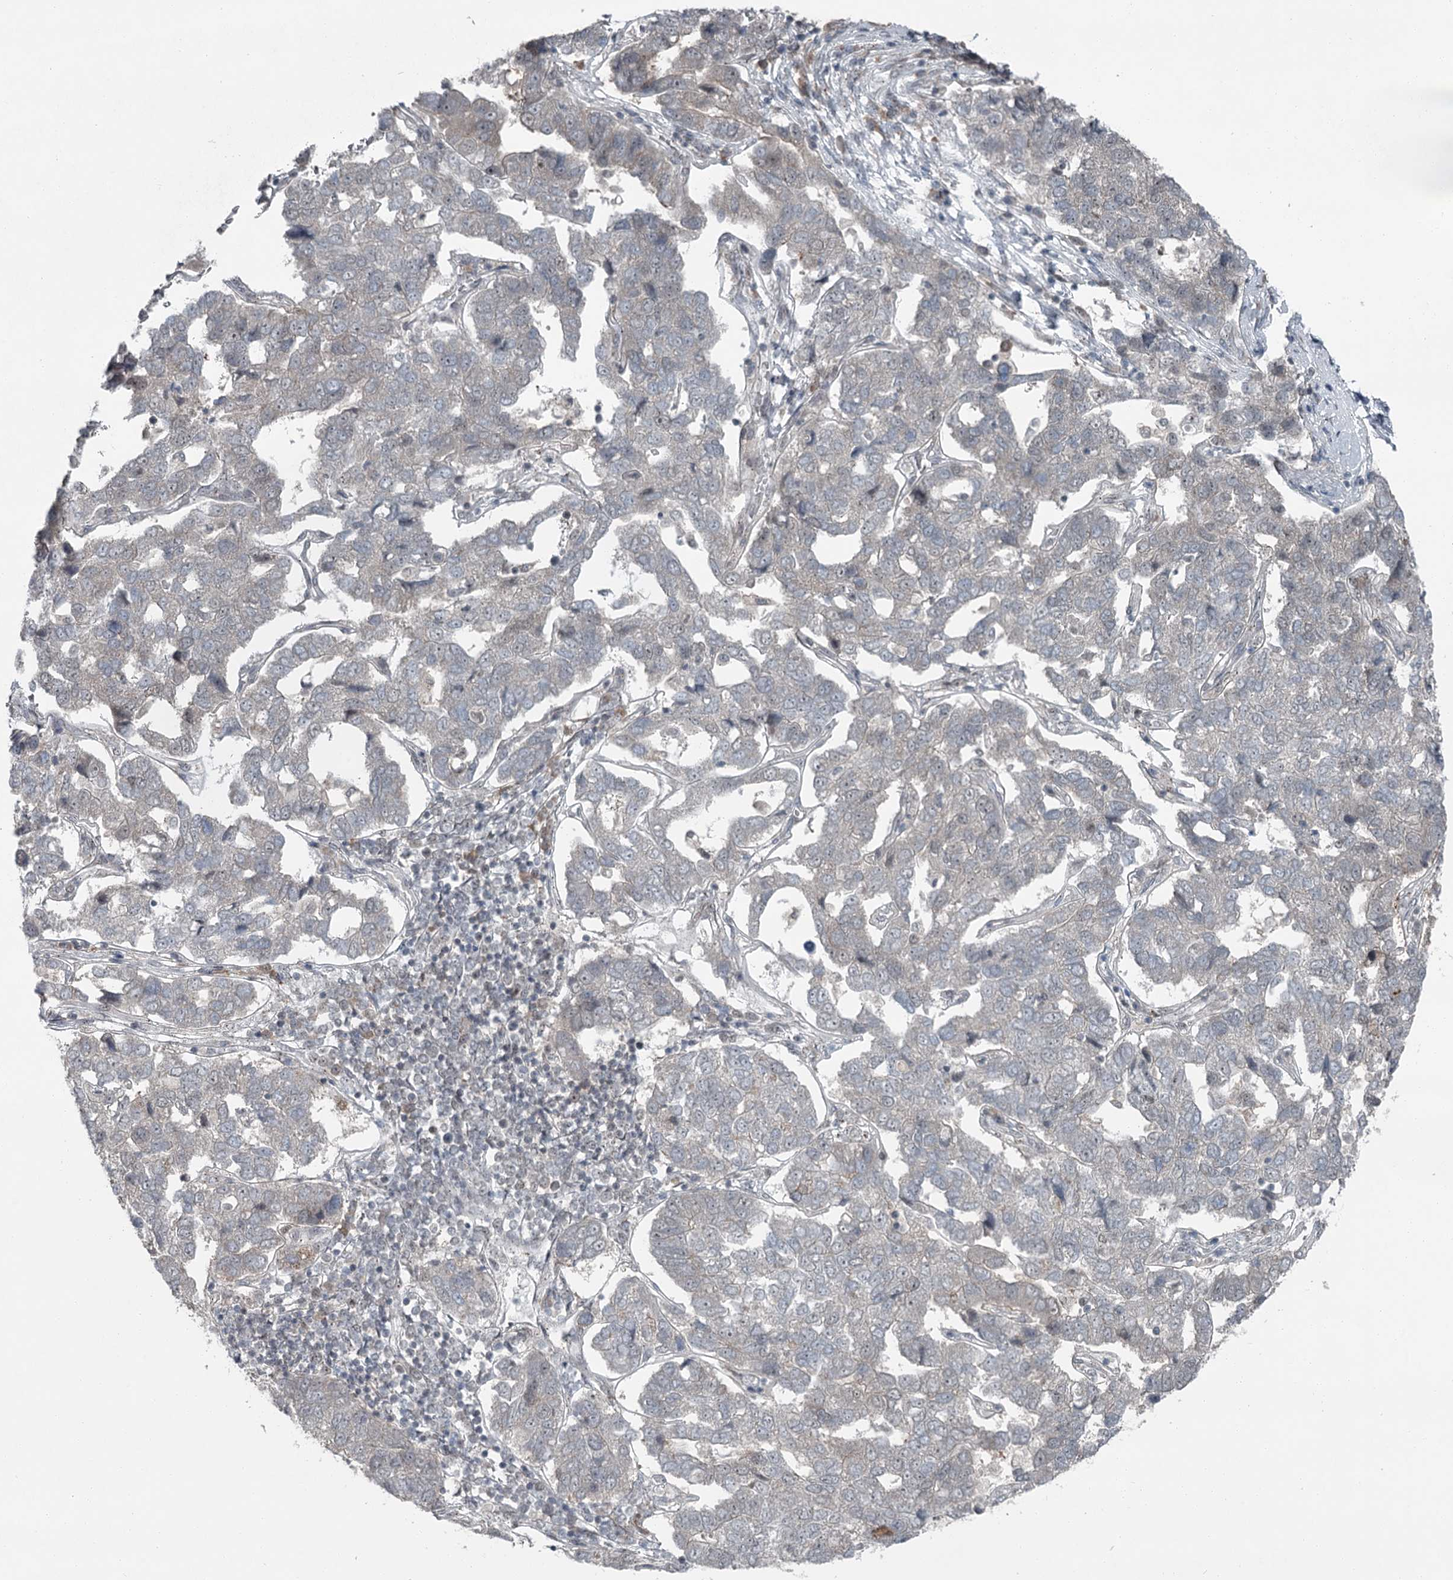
{"staining": {"intensity": "weak", "quantity": "<25%", "location": "nuclear"}, "tissue": "pancreatic cancer", "cell_type": "Tumor cells", "image_type": "cancer", "snomed": [{"axis": "morphology", "description": "Adenocarcinoma, NOS"}, {"axis": "topography", "description": "Pancreas"}], "caption": "Immunohistochemistry micrograph of neoplastic tissue: human pancreatic adenocarcinoma stained with DAB (3,3'-diaminobenzidine) exhibits no significant protein positivity in tumor cells.", "gene": "EXOSC1", "patient": {"sex": "female", "age": 61}}